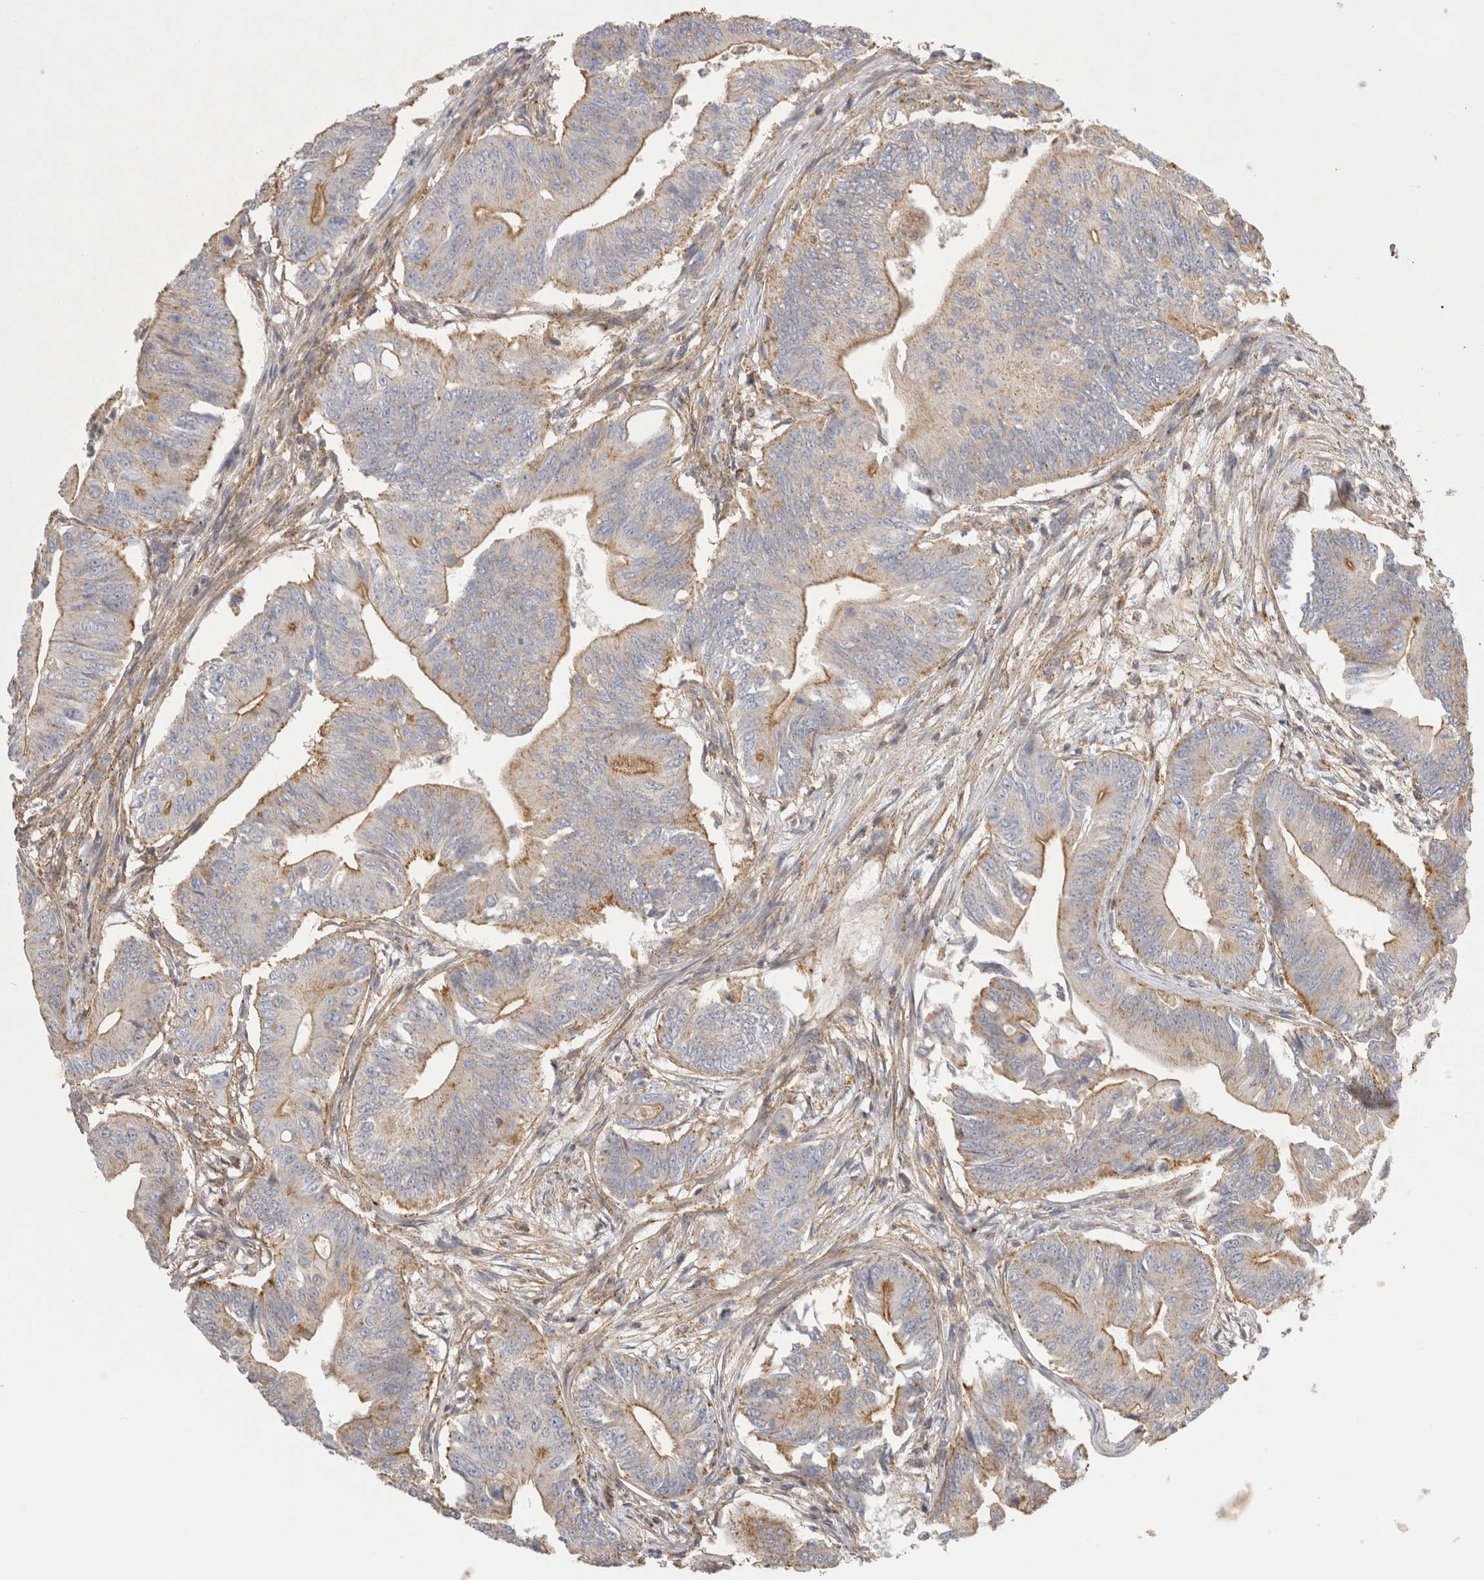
{"staining": {"intensity": "moderate", "quantity": "25%-75%", "location": "cytoplasmic/membranous"}, "tissue": "colorectal cancer", "cell_type": "Tumor cells", "image_type": "cancer", "snomed": [{"axis": "morphology", "description": "Adenoma, NOS"}, {"axis": "morphology", "description": "Adenocarcinoma, NOS"}, {"axis": "topography", "description": "Colon"}], "caption": "Protein staining displays moderate cytoplasmic/membranous positivity in approximately 25%-75% of tumor cells in colorectal cancer.", "gene": "CHMP6", "patient": {"sex": "male", "age": 79}}